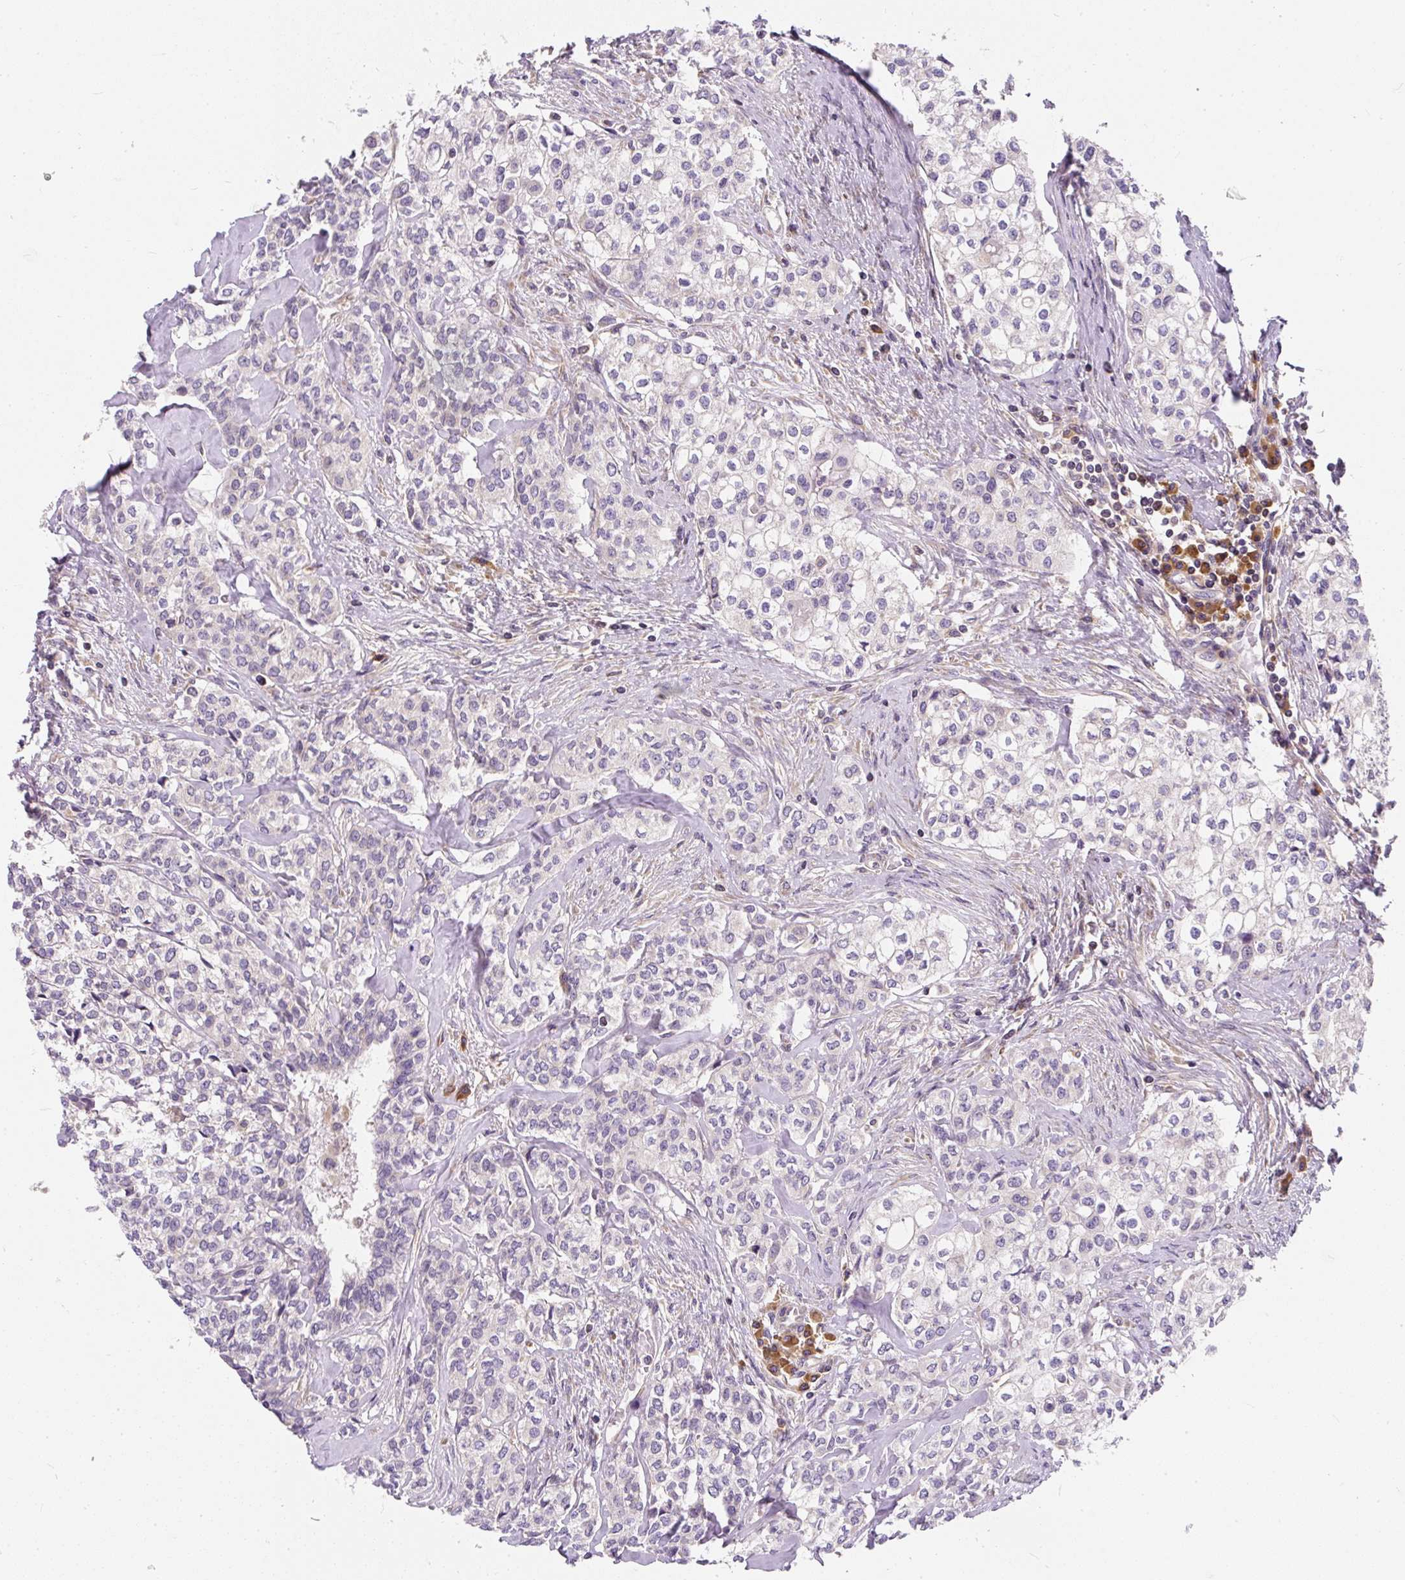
{"staining": {"intensity": "negative", "quantity": "none", "location": "none"}, "tissue": "head and neck cancer", "cell_type": "Tumor cells", "image_type": "cancer", "snomed": [{"axis": "morphology", "description": "Adenocarcinoma, NOS"}, {"axis": "topography", "description": "Head-Neck"}], "caption": "Immunohistochemical staining of human adenocarcinoma (head and neck) displays no significant staining in tumor cells. (IHC, brightfield microscopy, high magnification).", "gene": "CYP20A1", "patient": {"sex": "male", "age": 81}}